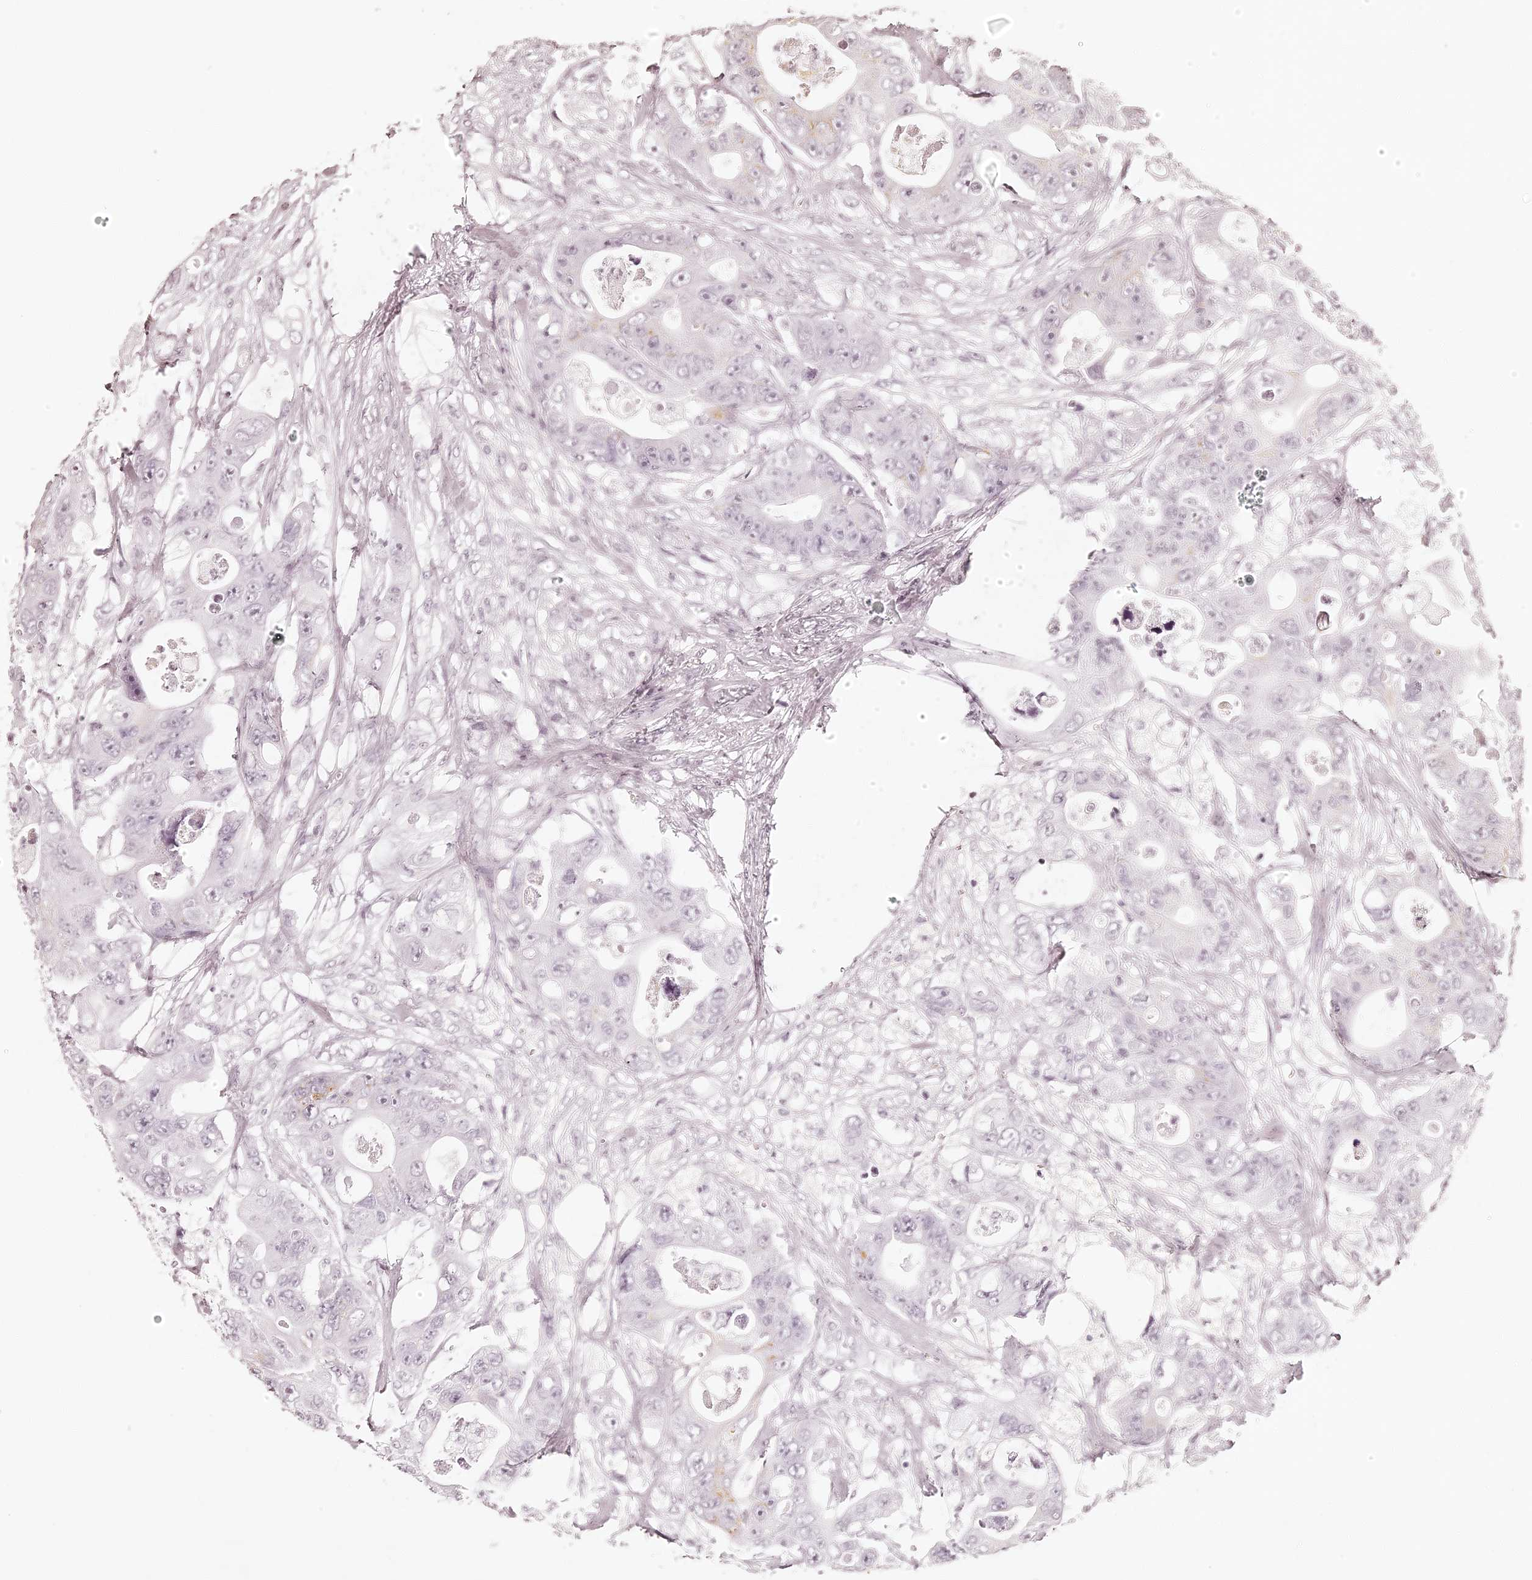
{"staining": {"intensity": "negative", "quantity": "none", "location": "none"}, "tissue": "colorectal cancer", "cell_type": "Tumor cells", "image_type": "cancer", "snomed": [{"axis": "morphology", "description": "Adenocarcinoma, NOS"}, {"axis": "topography", "description": "Colon"}], "caption": "Immunohistochemistry of colorectal cancer (adenocarcinoma) displays no staining in tumor cells. (Immunohistochemistry (ihc), brightfield microscopy, high magnification).", "gene": "ELAPOR1", "patient": {"sex": "female", "age": 46}}